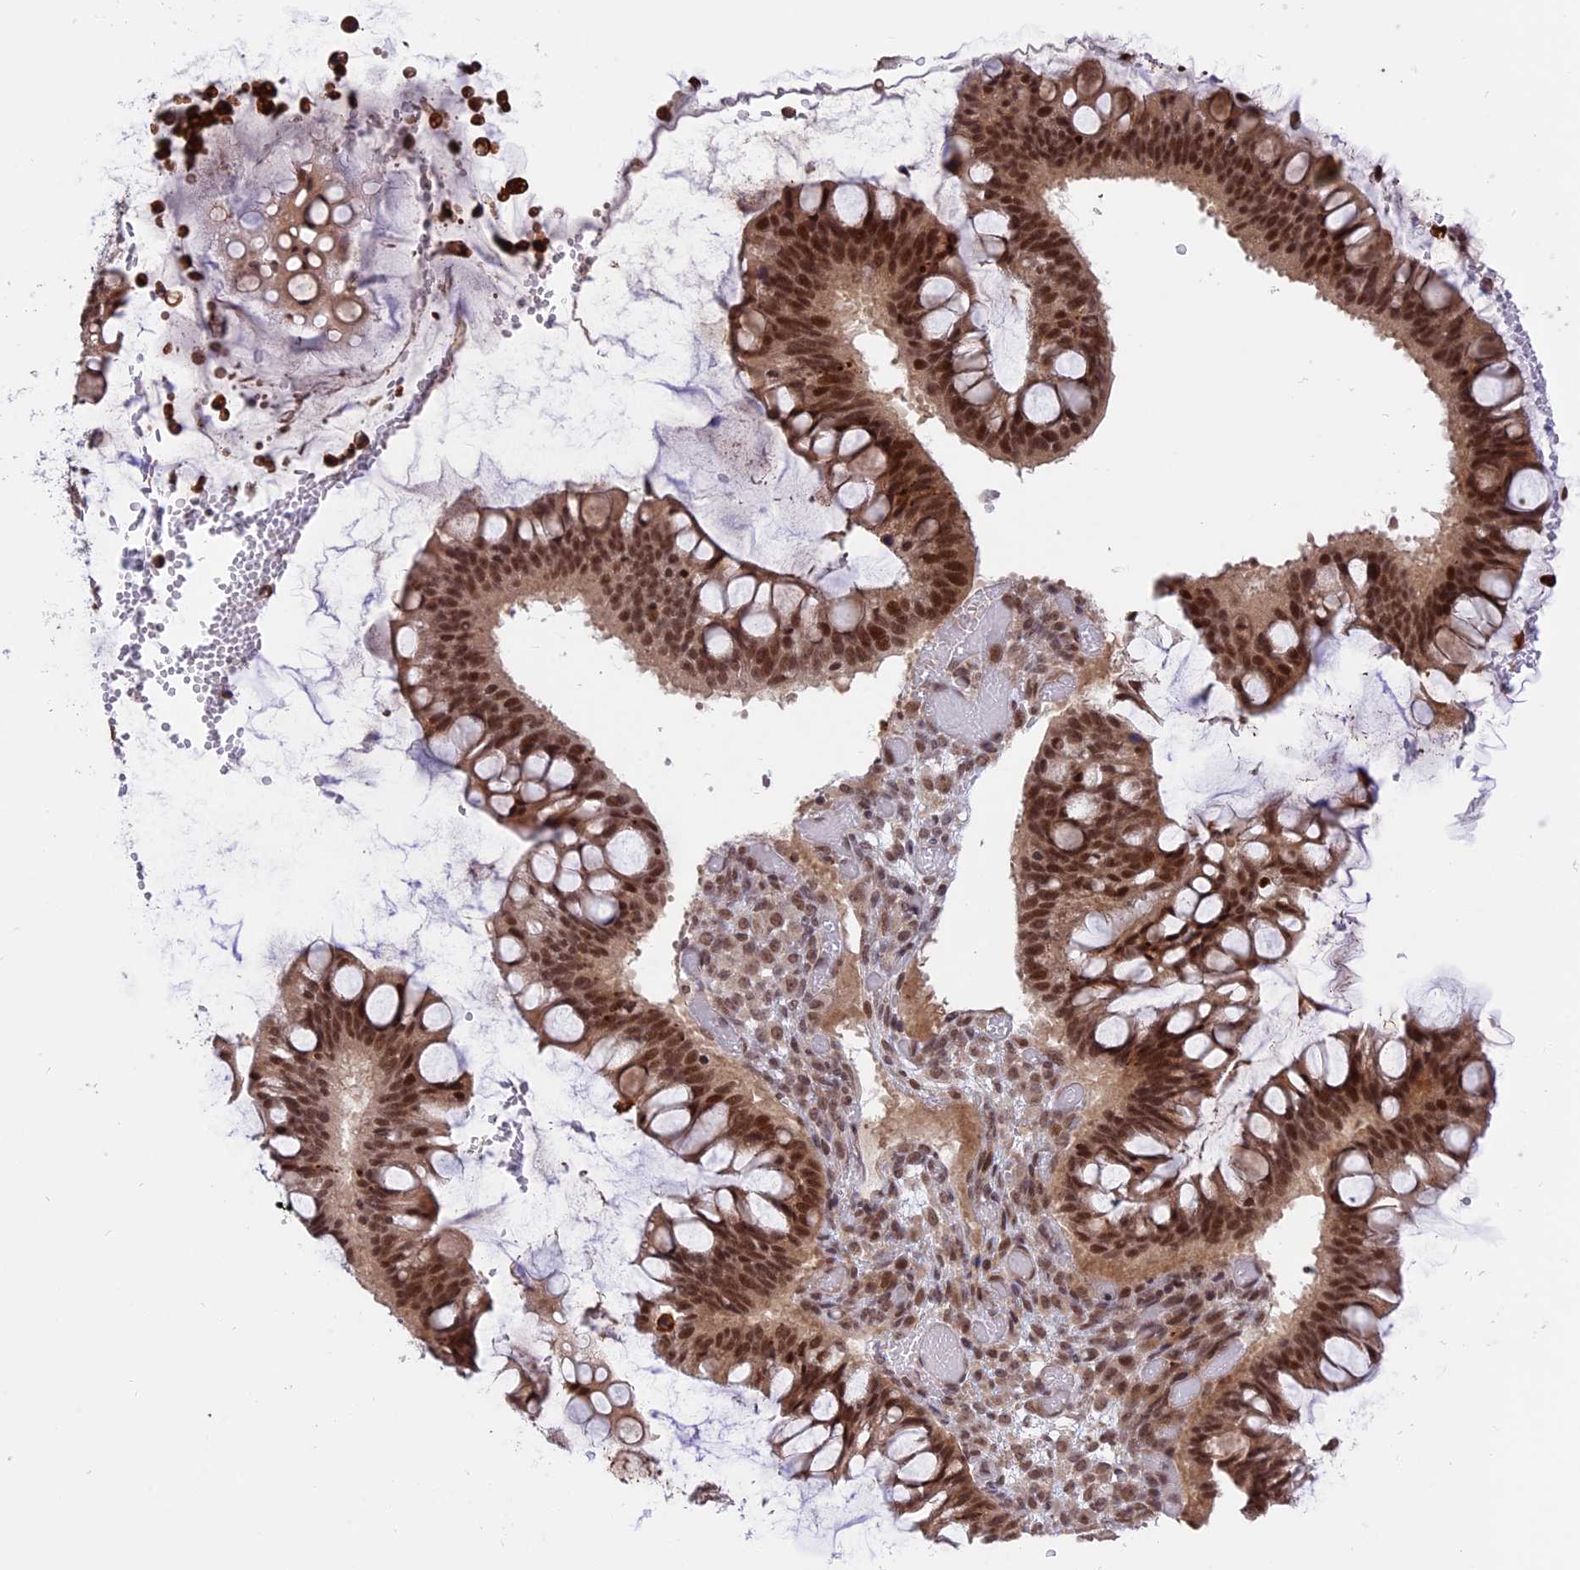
{"staining": {"intensity": "strong", "quantity": ">75%", "location": "nuclear"}, "tissue": "ovarian cancer", "cell_type": "Tumor cells", "image_type": "cancer", "snomed": [{"axis": "morphology", "description": "Cystadenocarcinoma, mucinous, NOS"}, {"axis": "topography", "description": "Ovary"}], "caption": "Immunohistochemistry (IHC) (DAB) staining of human ovarian cancer shows strong nuclear protein staining in about >75% of tumor cells.", "gene": "POLR2C", "patient": {"sex": "female", "age": 73}}